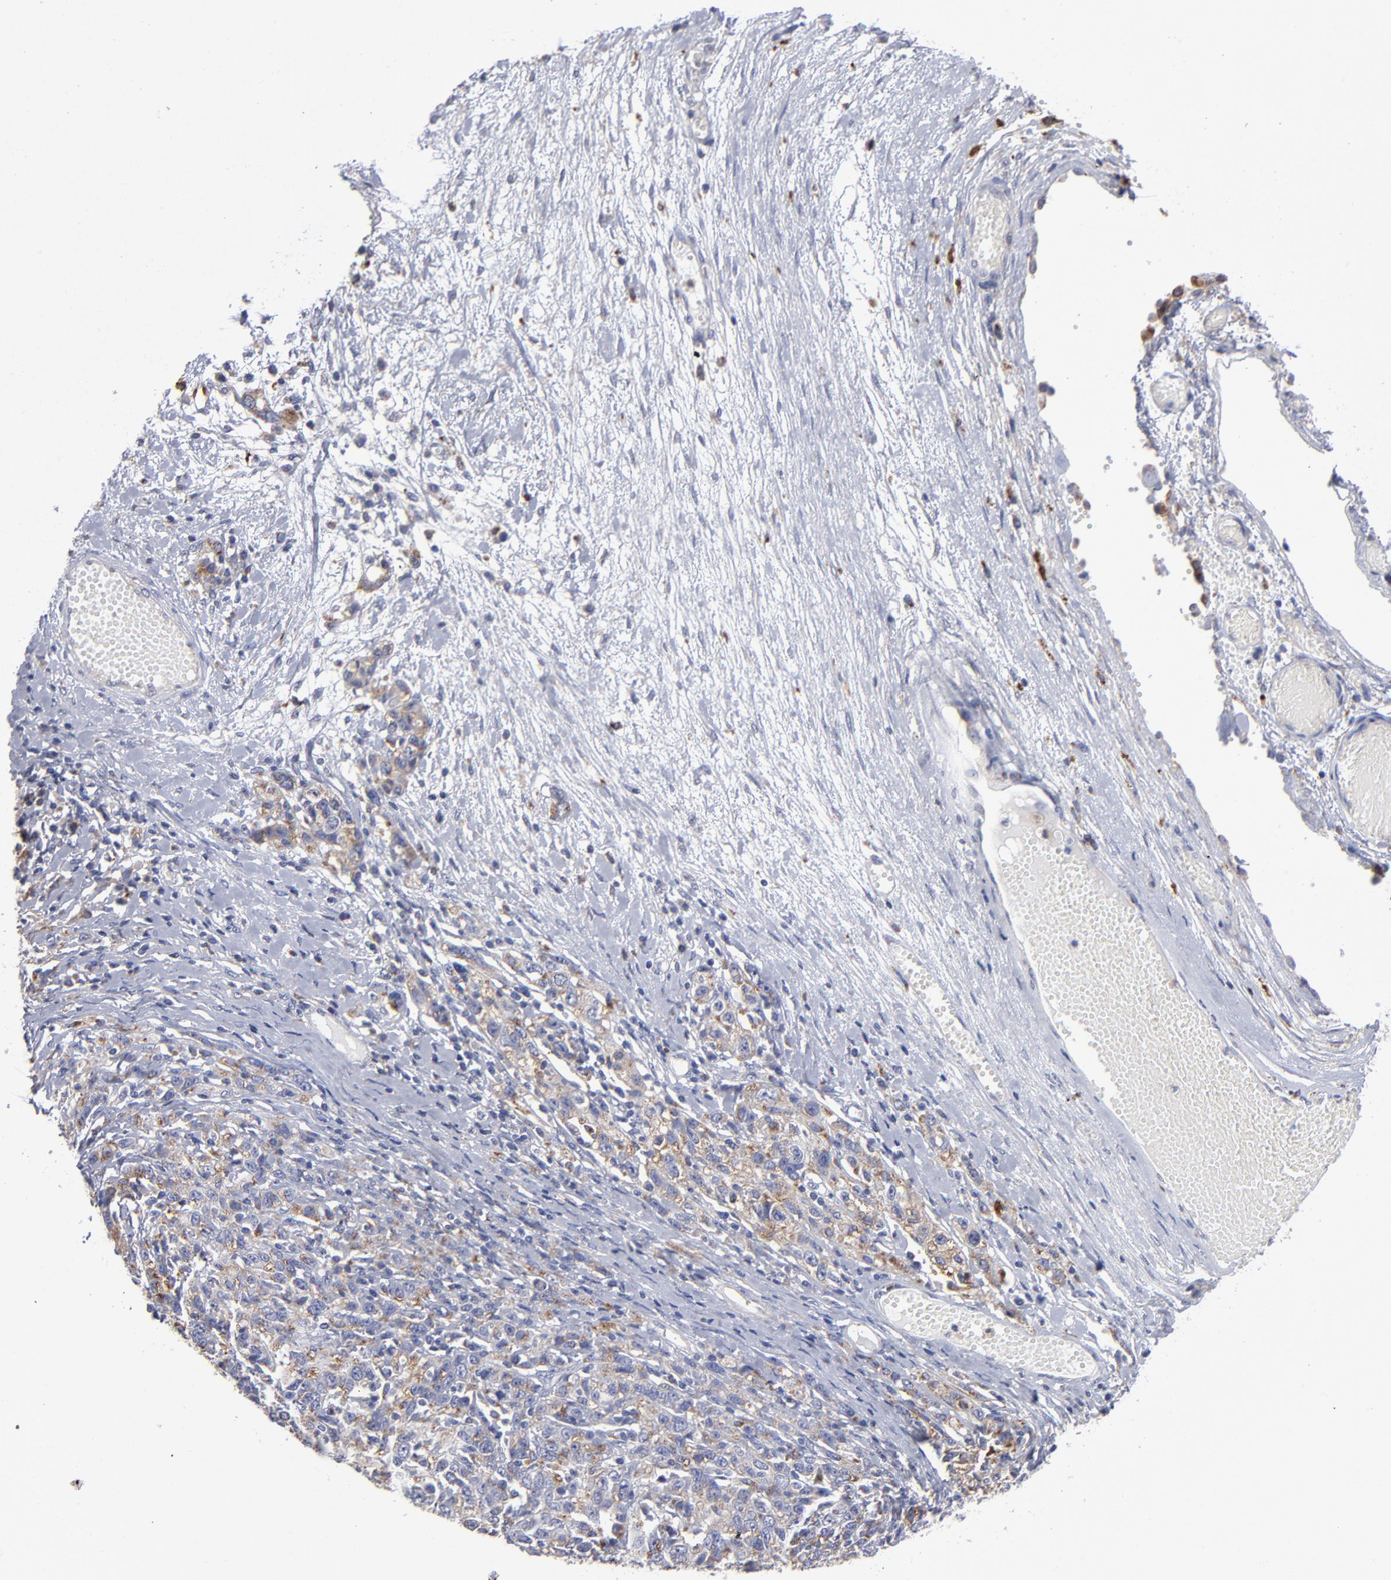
{"staining": {"intensity": "weak", "quantity": ">75%", "location": "cytoplasmic/membranous"}, "tissue": "ovarian cancer", "cell_type": "Tumor cells", "image_type": "cancer", "snomed": [{"axis": "morphology", "description": "Cystadenocarcinoma, serous, NOS"}, {"axis": "topography", "description": "Ovary"}], "caption": "Immunohistochemistry image of neoplastic tissue: human ovarian cancer (serous cystadenocarcinoma) stained using immunohistochemistry reveals low levels of weak protein expression localized specifically in the cytoplasmic/membranous of tumor cells, appearing as a cytoplasmic/membranous brown color.", "gene": "RRAGB", "patient": {"sex": "female", "age": 71}}